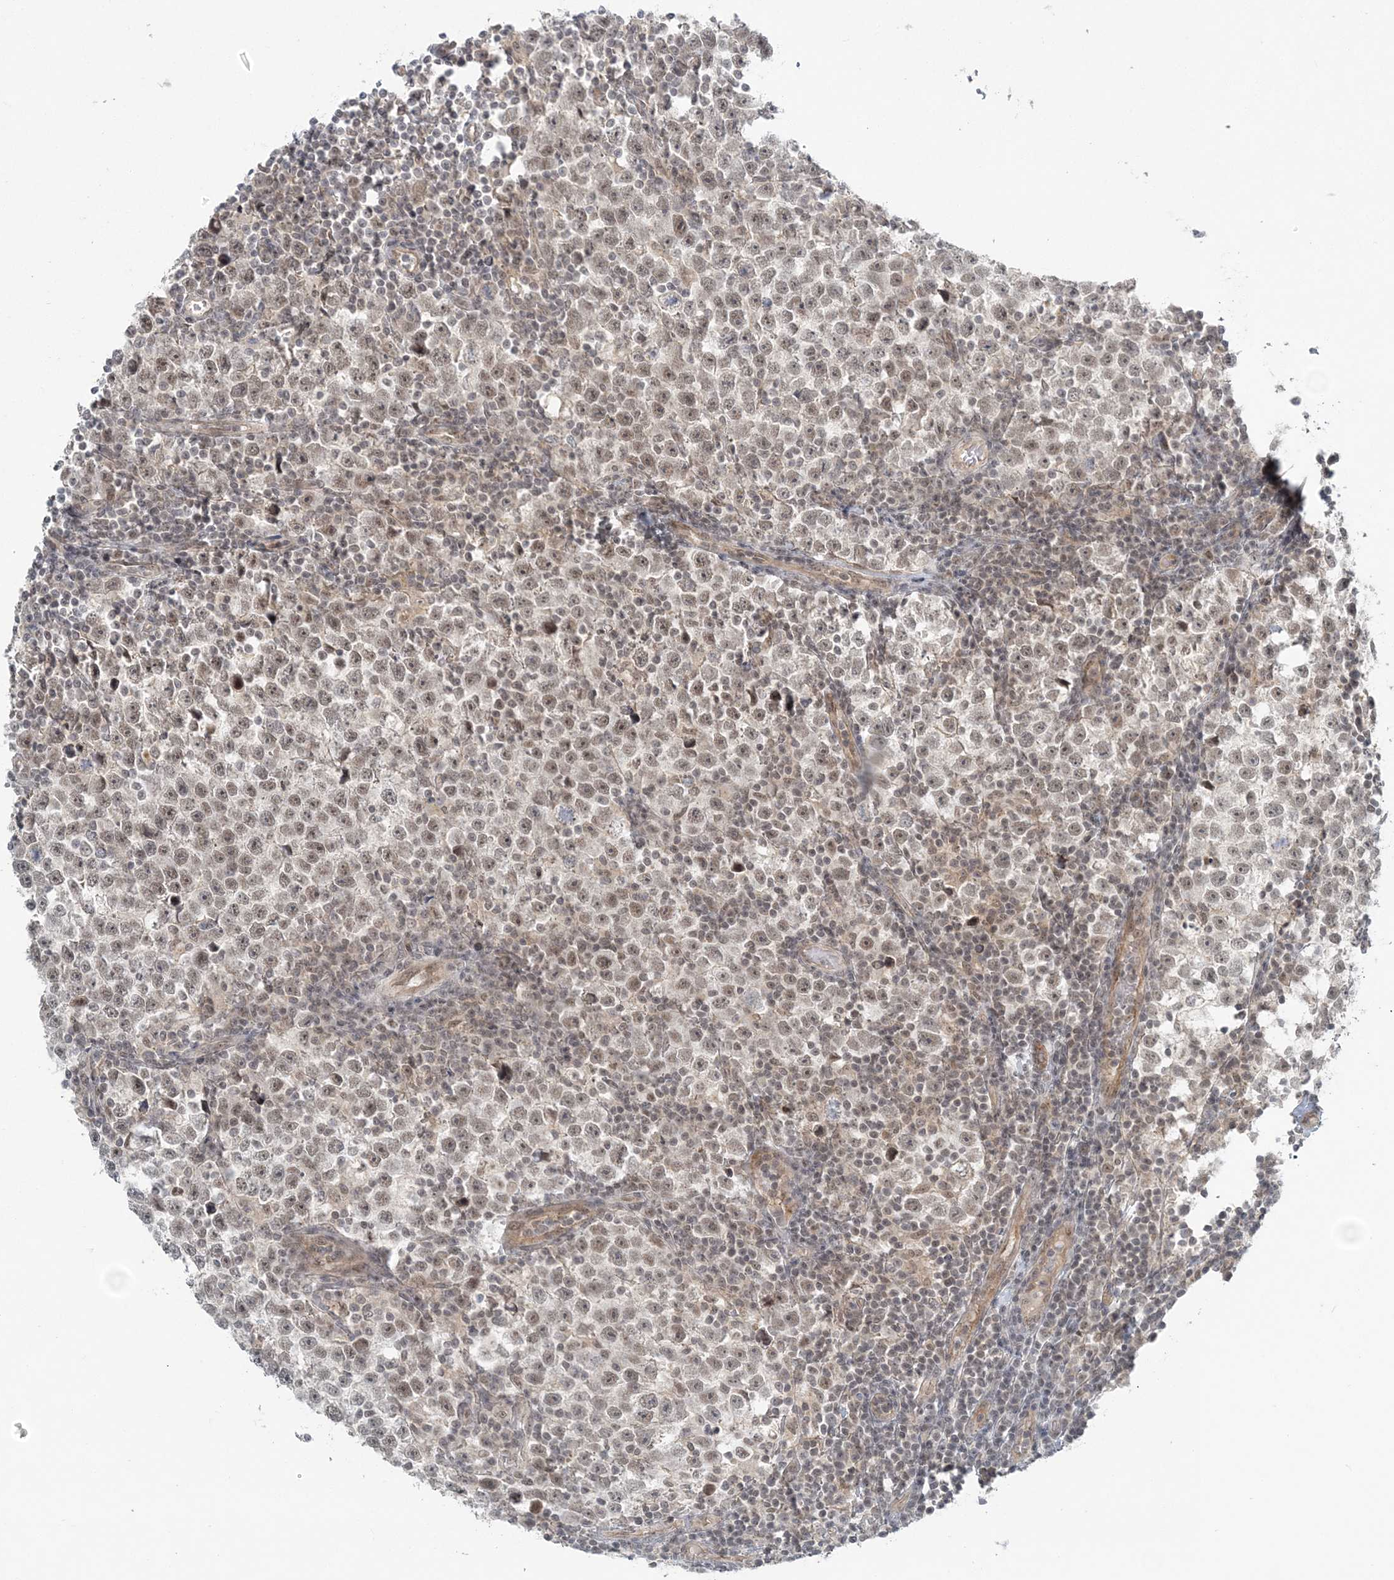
{"staining": {"intensity": "weak", "quantity": "25%-75%", "location": "nuclear"}, "tissue": "testis cancer", "cell_type": "Tumor cells", "image_type": "cancer", "snomed": [{"axis": "morphology", "description": "Normal tissue, NOS"}, {"axis": "morphology", "description": "Seminoma, NOS"}, {"axis": "topography", "description": "Testis"}], "caption": "Immunohistochemistry (IHC) (DAB) staining of seminoma (testis) reveals weak nuclear protein expression in about 25%-75% of tumor cells.", "gene": "ATP11A", "patient": {"sex": "male", "age": 43}}